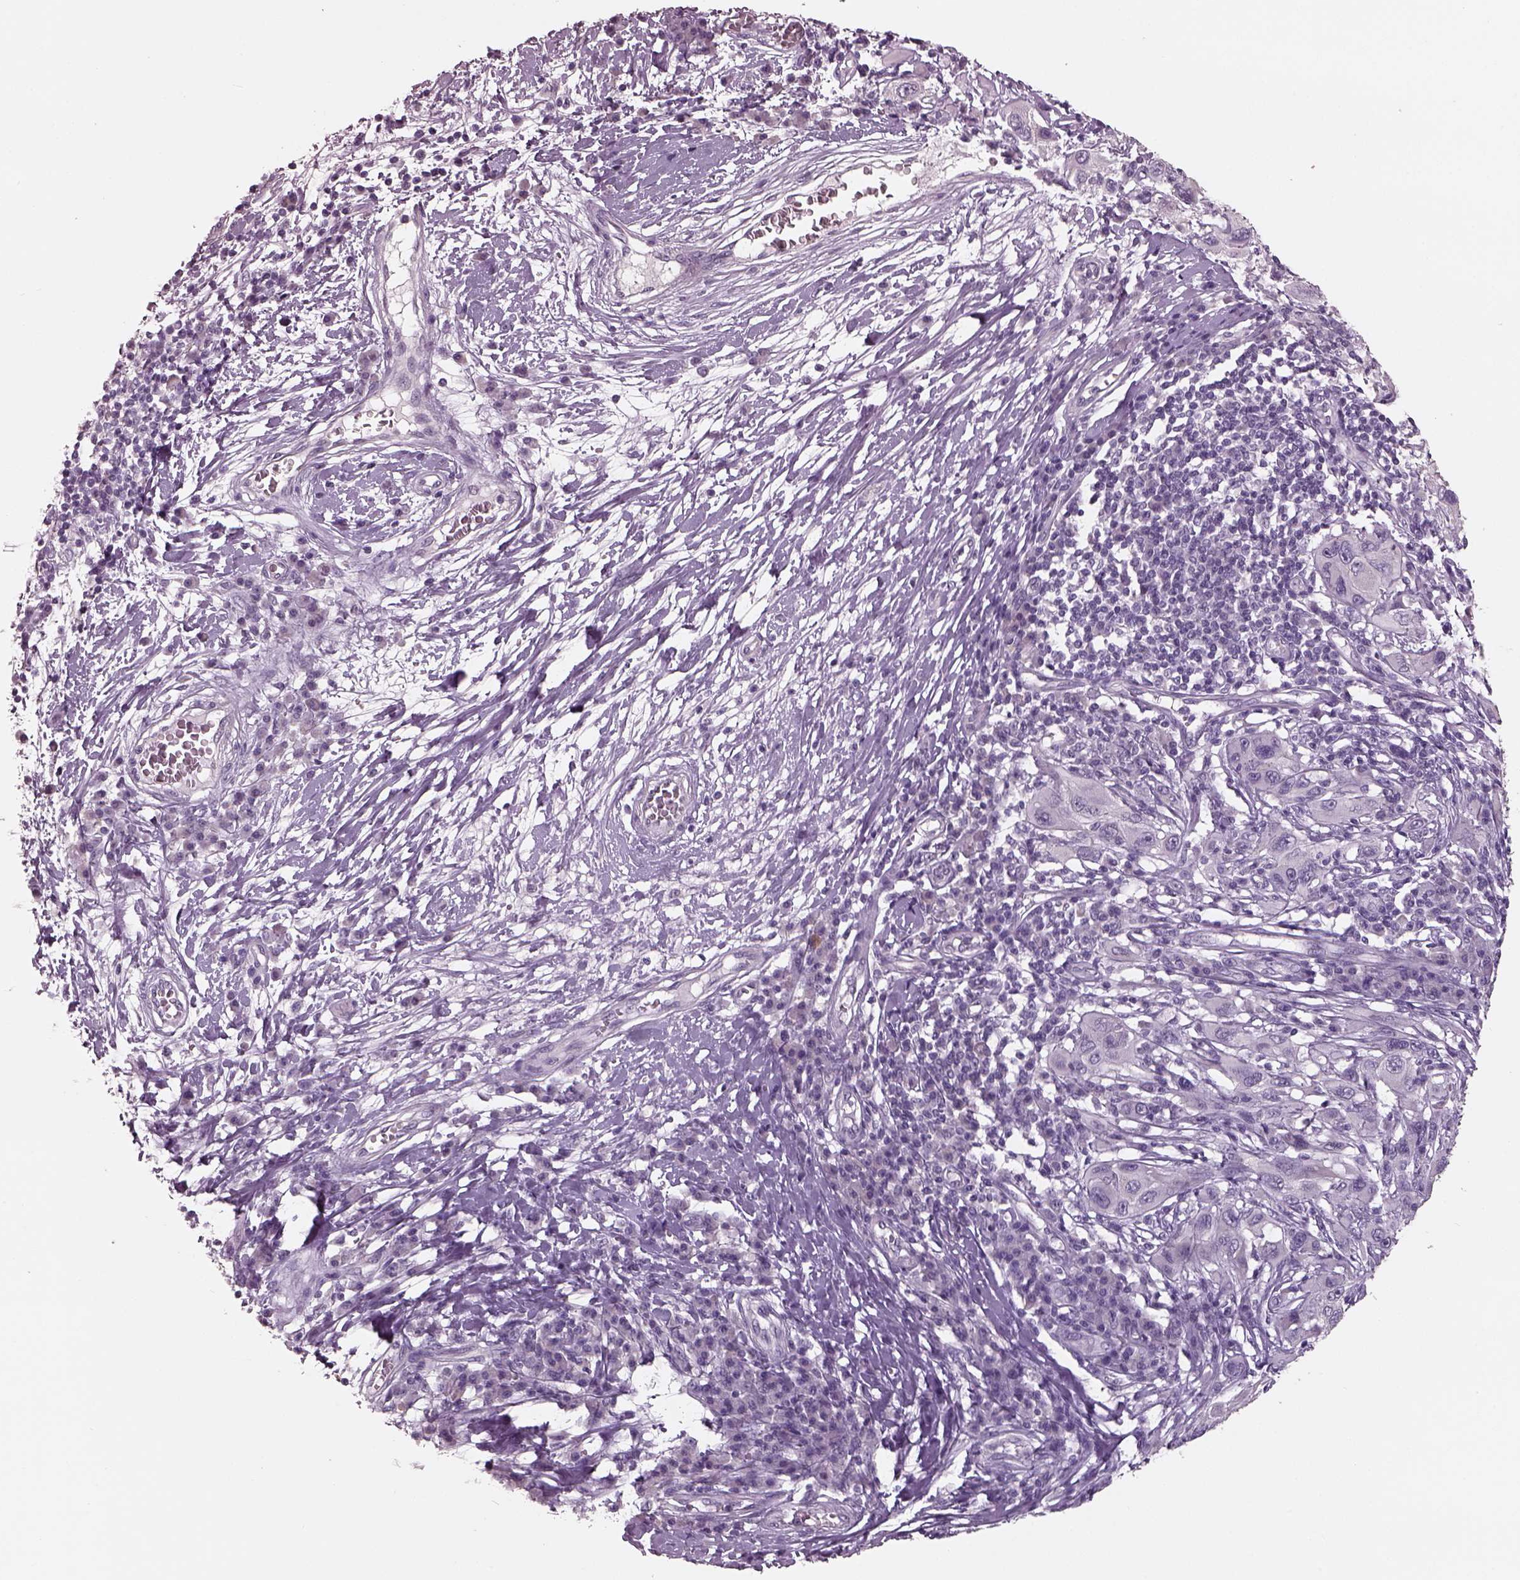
{"staining": {"intensity": "negative", "quantity": "none", "location": "none"}, "tissue": "melanoma", "cell_type": "Tumor cells", "image_type": "cancer", "snomed": [{"axis": "morphology", "description": "Malignant melanoma, NOS"}, {"axis": "topography", "description": "Skin"}], "caption": "This is an immunohistochemistry (IHC) micrograph of melanoma. There is no expression in tumor cells.", "gene": "OPTC", "patient": {"sex": "male", "age": 53}}